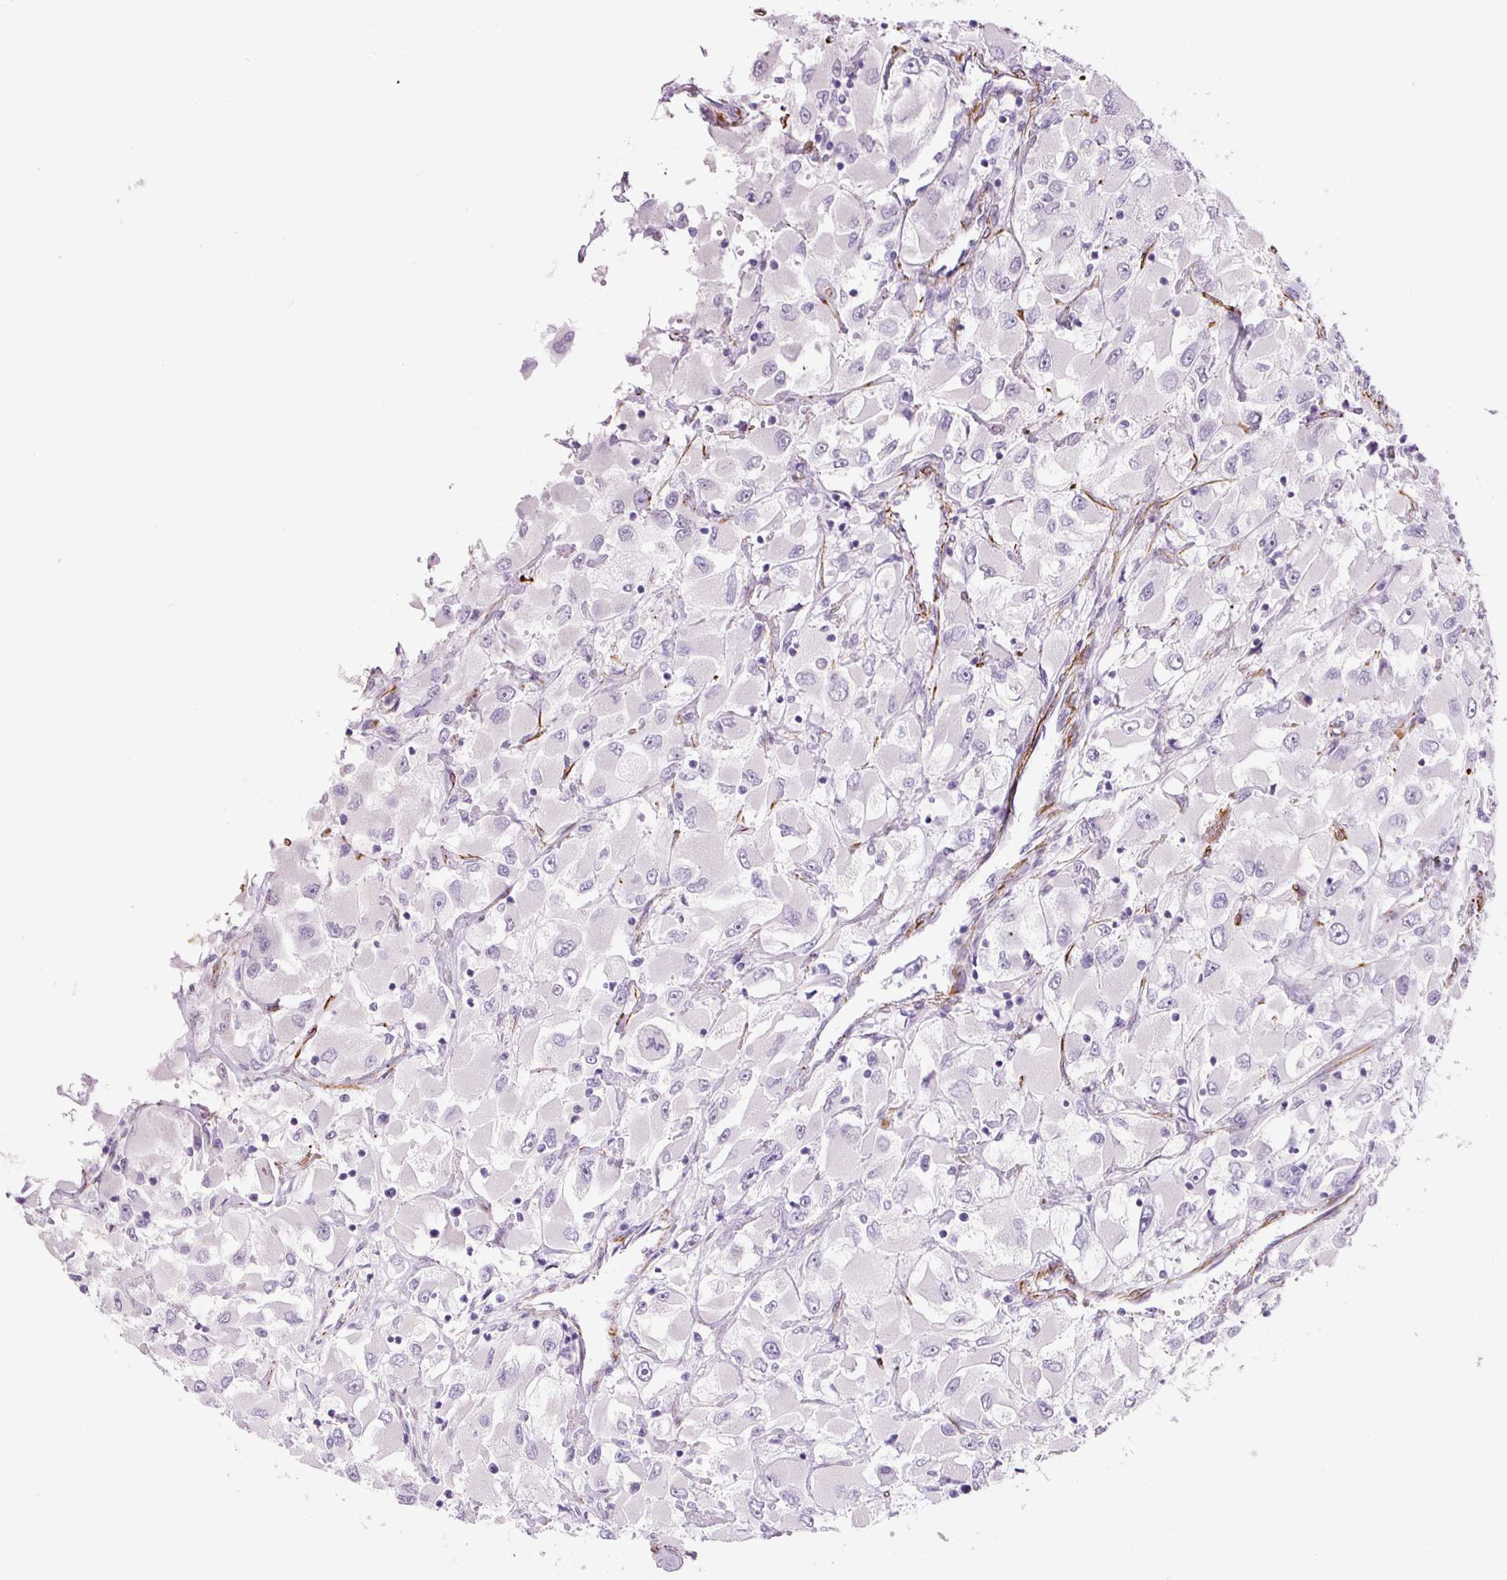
{"staining": {"intensity": "negative", "quantity": "none", "location": "none"}, "tissue": "renal cancer", "cell_type": "Tumor cells", "image_type": "cancer", "snomed": [{"axis": "morphology", "description": "Adenocarcinoma, NOS"}, {"axis": "topography", "description": "Kidney"}], "caption": "An immunohistochemistry (IHC) histopathology image of adenocarcinoma (renal) is shown. There is no staining in tumor cells of adenocarcinoma (renal). (Stains: DAB IHC with hematoxylin counter stain, Microscopy: brightfield microscopy at high magnification).", "gene": "NES", "patient": {"sex": "female", "age": 52}}